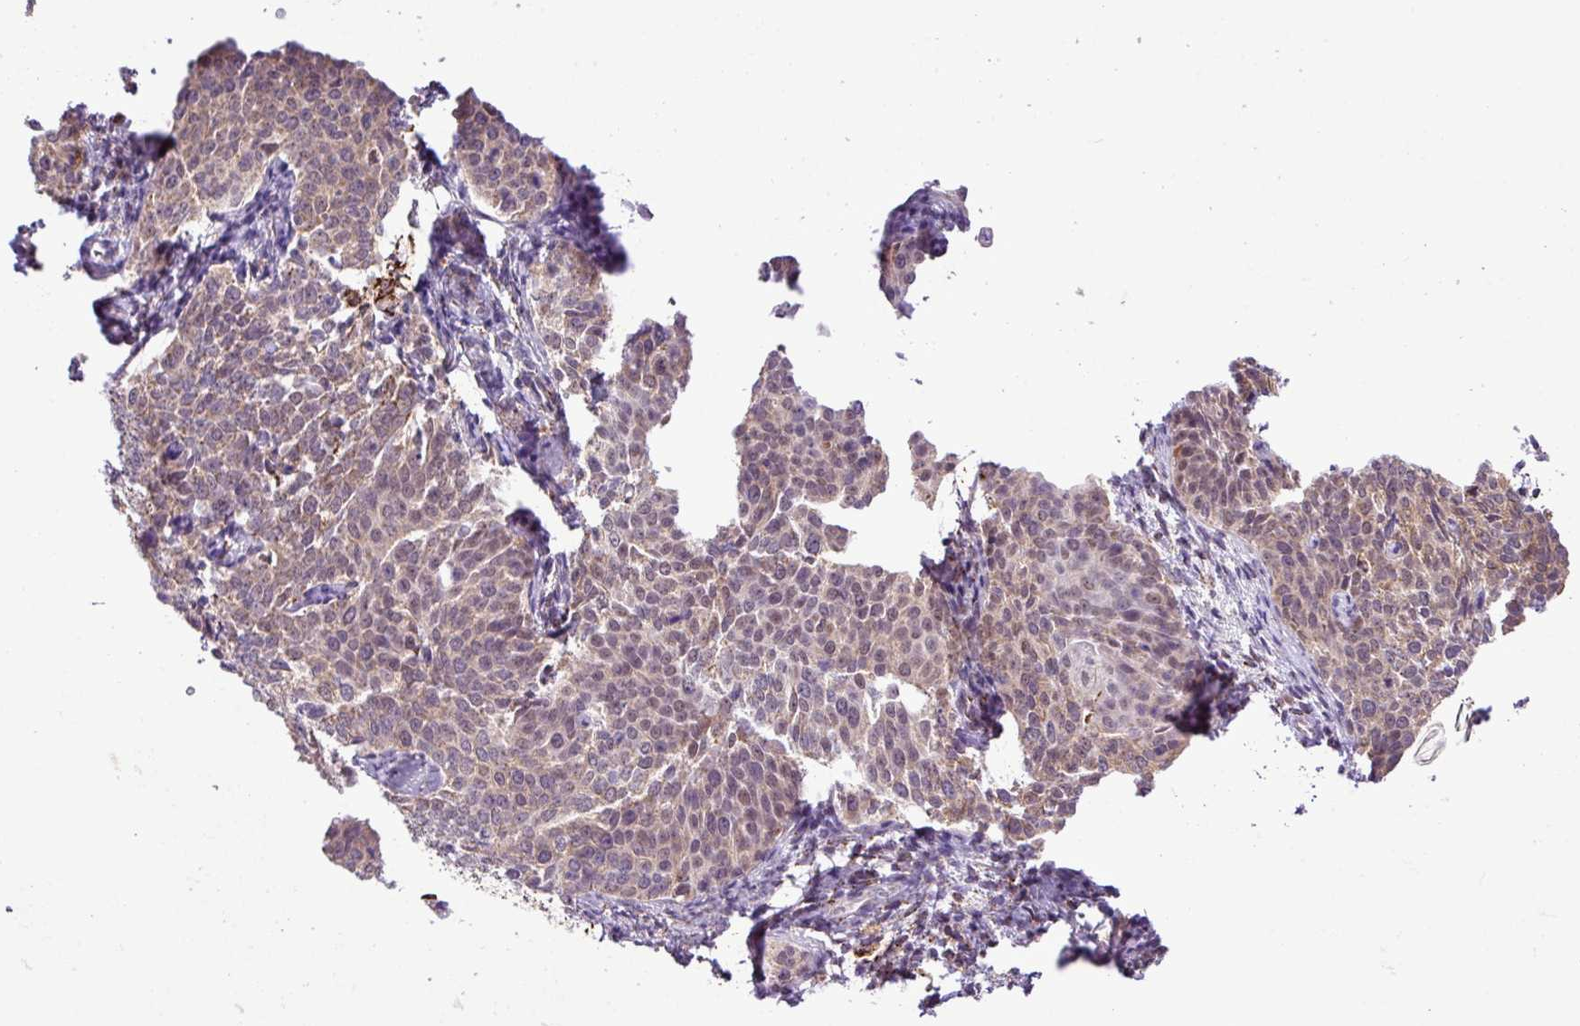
{"staining": {"intensity": "weak", "quantity": "25%-75%", "location": "cytoplasmic/membranous"}, "tissue": "cervical cancer", "cell_type": "Tumor cells", "image_type": "cancer", "snomed": [{"axis": "morphology", "description": "Squamous cell carcinoma, NOS"}, {"axis": "topography", "description": "Cervix"}], "caption": "This is a histology image of immunohistochemistry (IHC) staining of cervical squamous cell carcinoma, which shows weak expression in the cytoplasmic/membranous of tumor cells.", "gene": "SGPP1", "patient": {"sex": "female", "age": 44}}